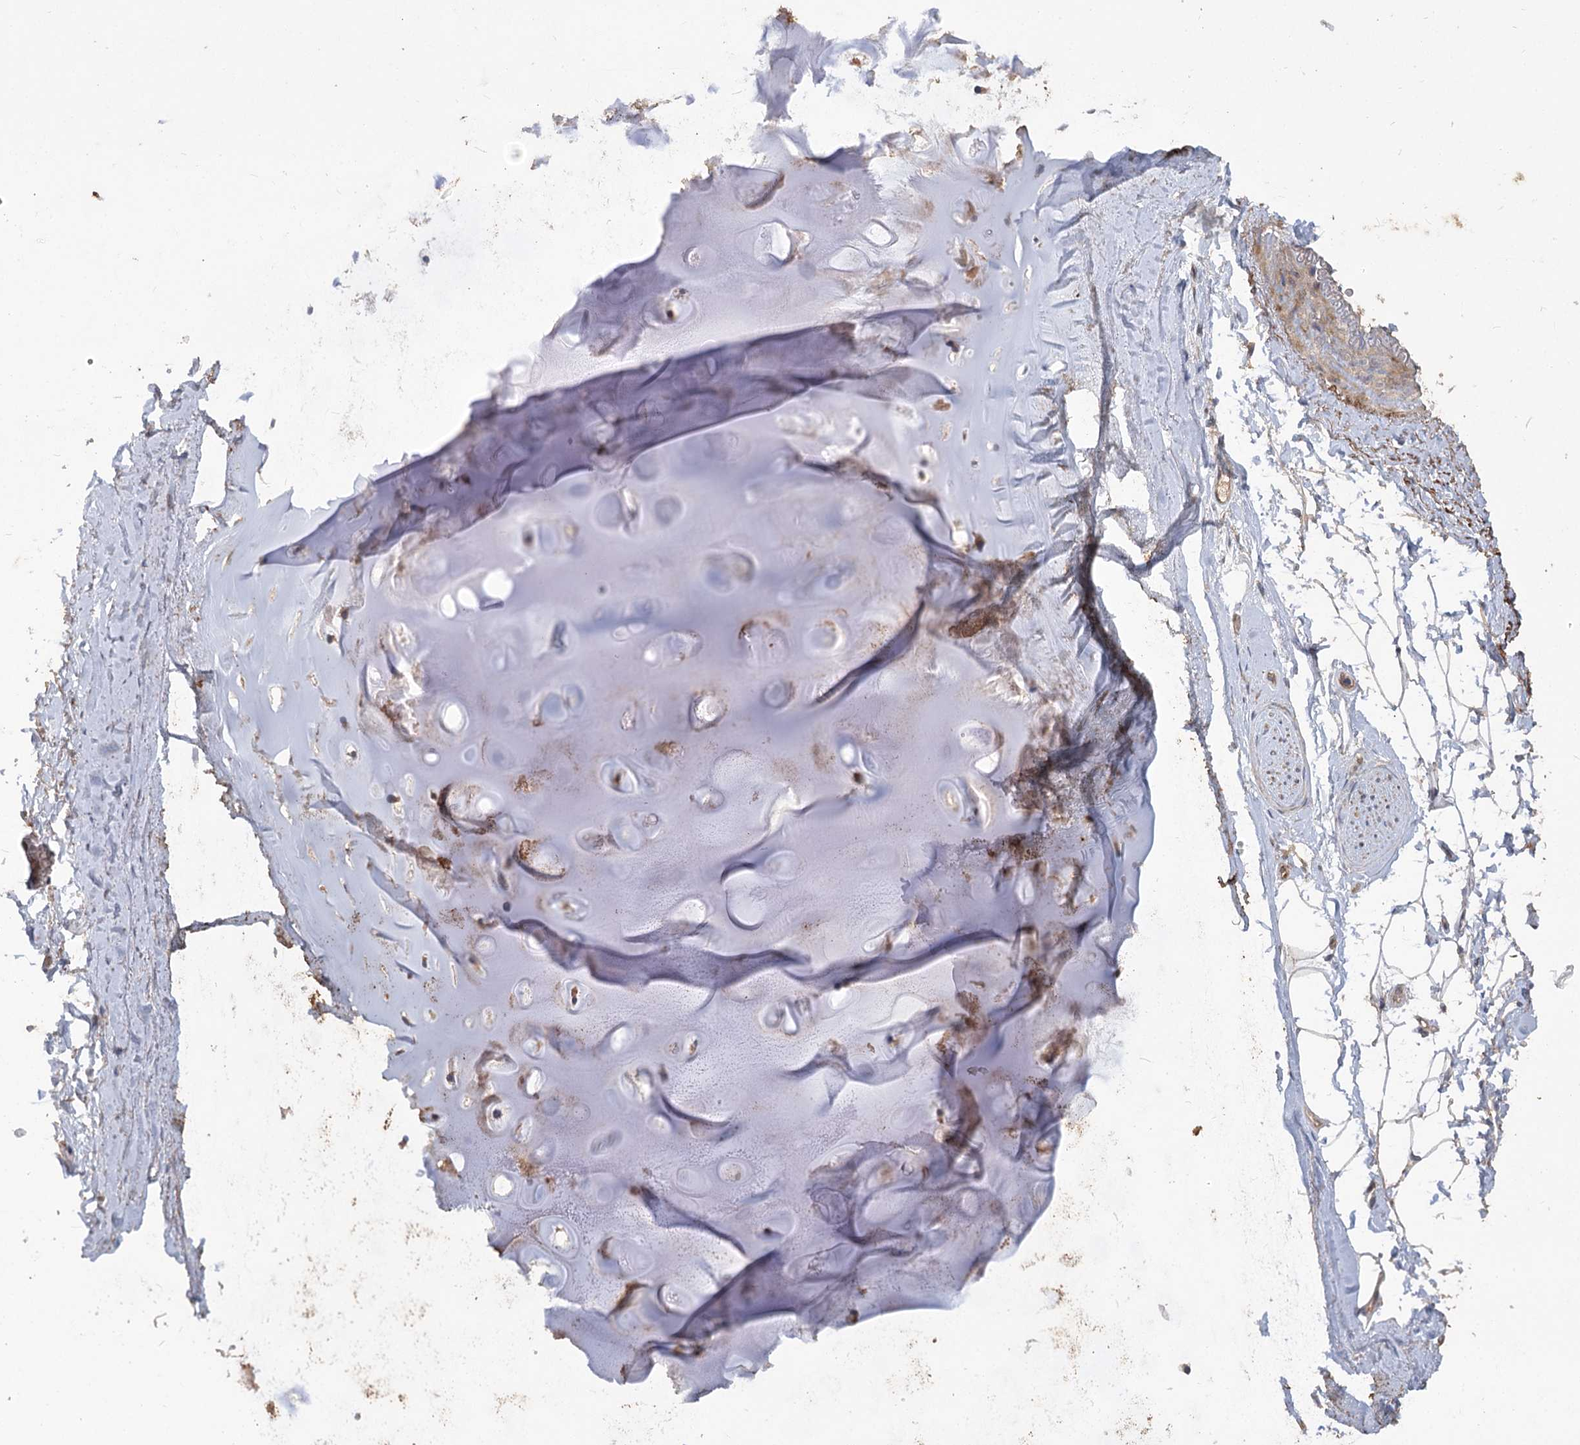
{"staining": {"intensity": "negative", "quantity": "none", "location": "none"}, "tissue": "adipose tissue", "cell_type": "Adipocytes", "image_type": "normal", "snomed": [{"axis": "morphology", "description": "Normal tissue, NOS"}, {"axis": "topography", "description": "Cartilage tissue"}, {"axis": "topography", "description": "Bronchus"}], "caption": "Immunohistochemistry (IHC) micrograph of unremarkable human adipose tissue stained for a protein (brown), which demonstrates no expression in adipocytes.", "gene": "RIN2", "patient": {"sex": "female", "age": 73}}